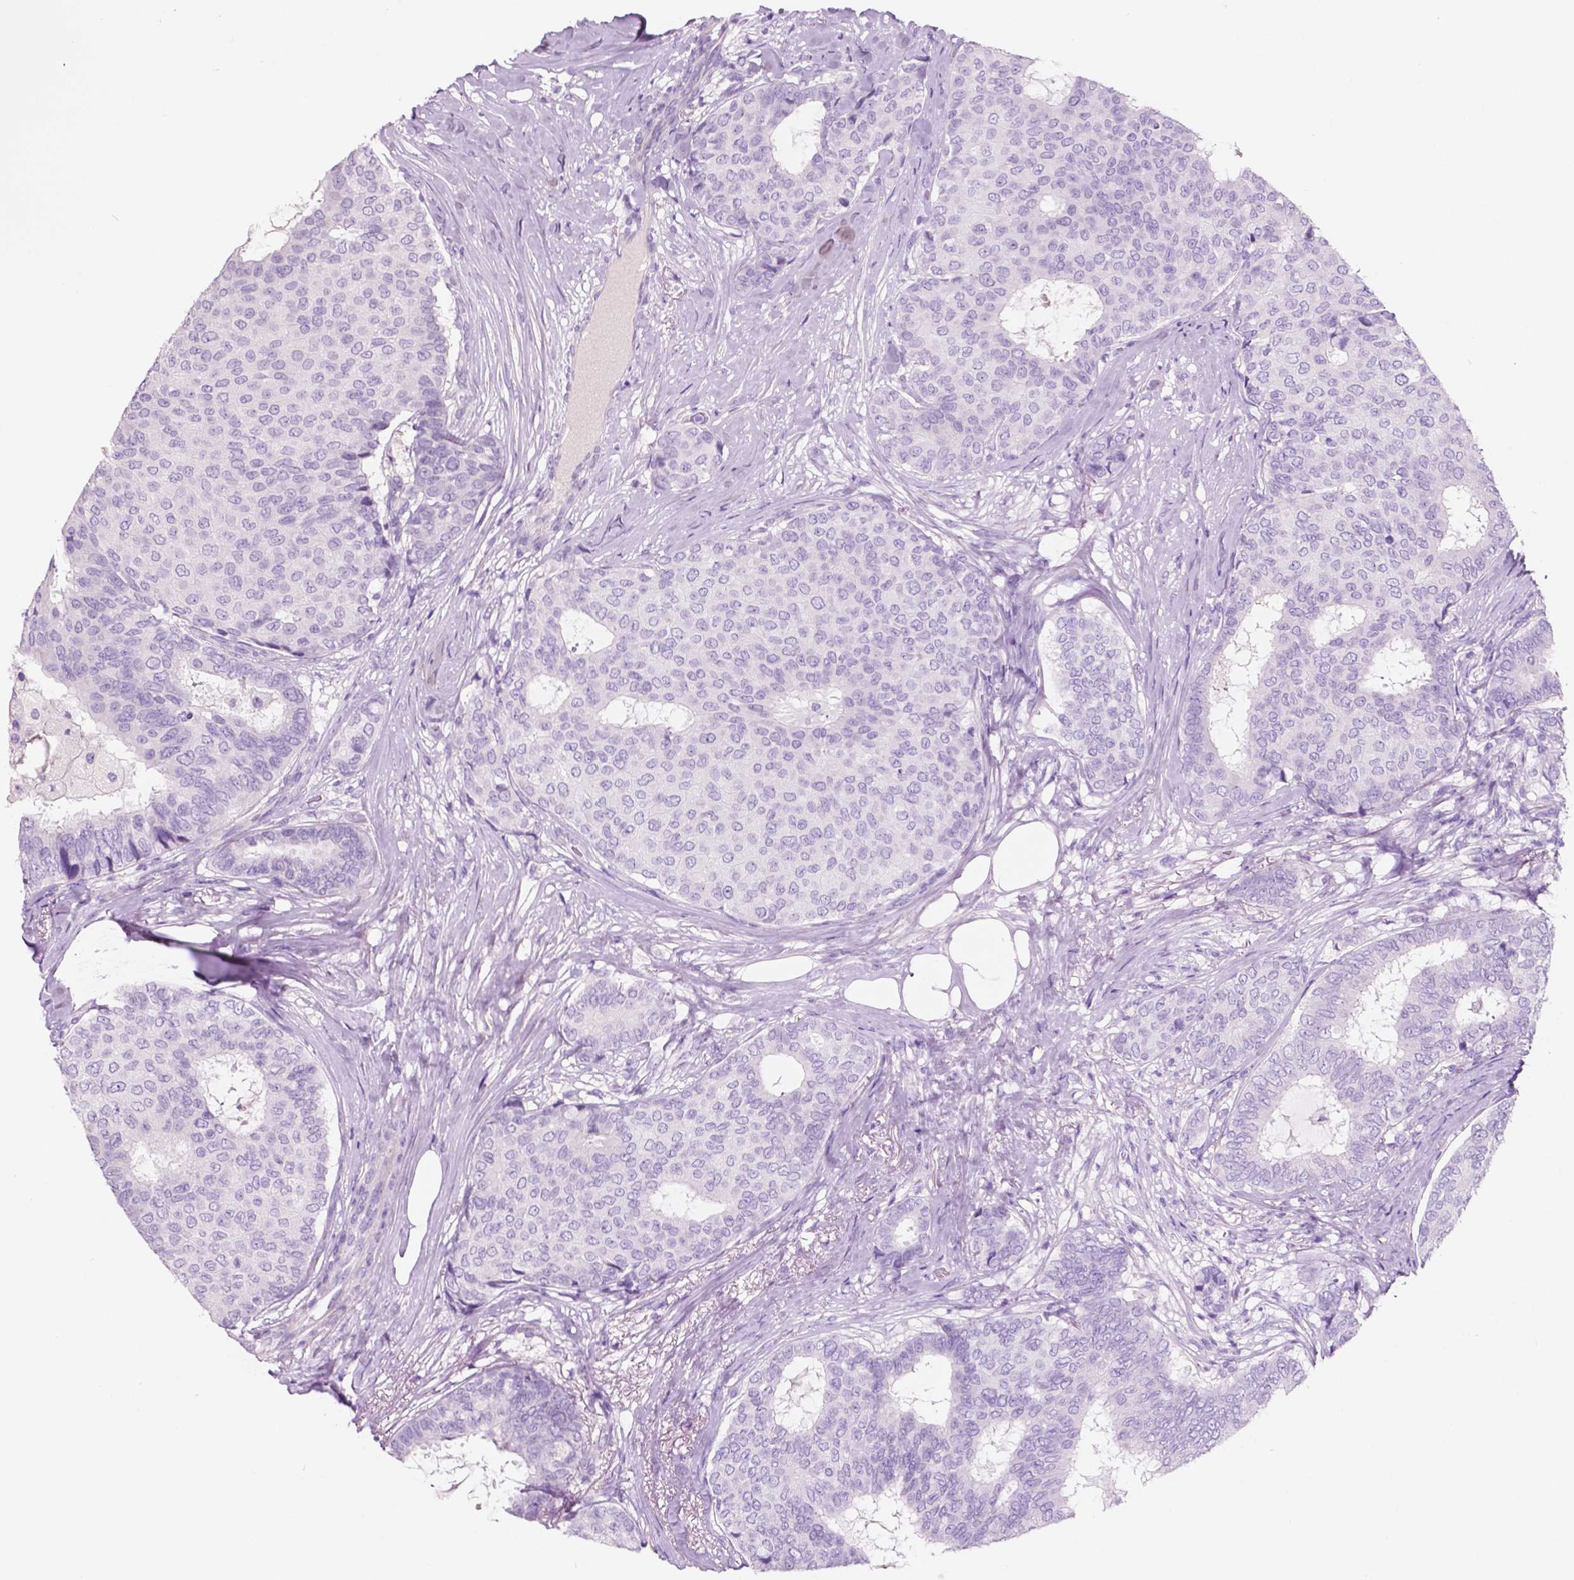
{"staining": {"intensity": "negative", "quantity": "none", "location": "none"}, "tissue": "breast cancer", "cell_type": "Tumor cells", "image_type": "cancer", "snomed": [{"axis": "morphology", "description": "Duct carcinoma"}, {"axis": "topography", "description": "Breast"}], "caption": "There is no significant positivity in tumor cells of breast cancer.", "gene": "CUZD1", "patient": {"sex": "female", "age": 75}}